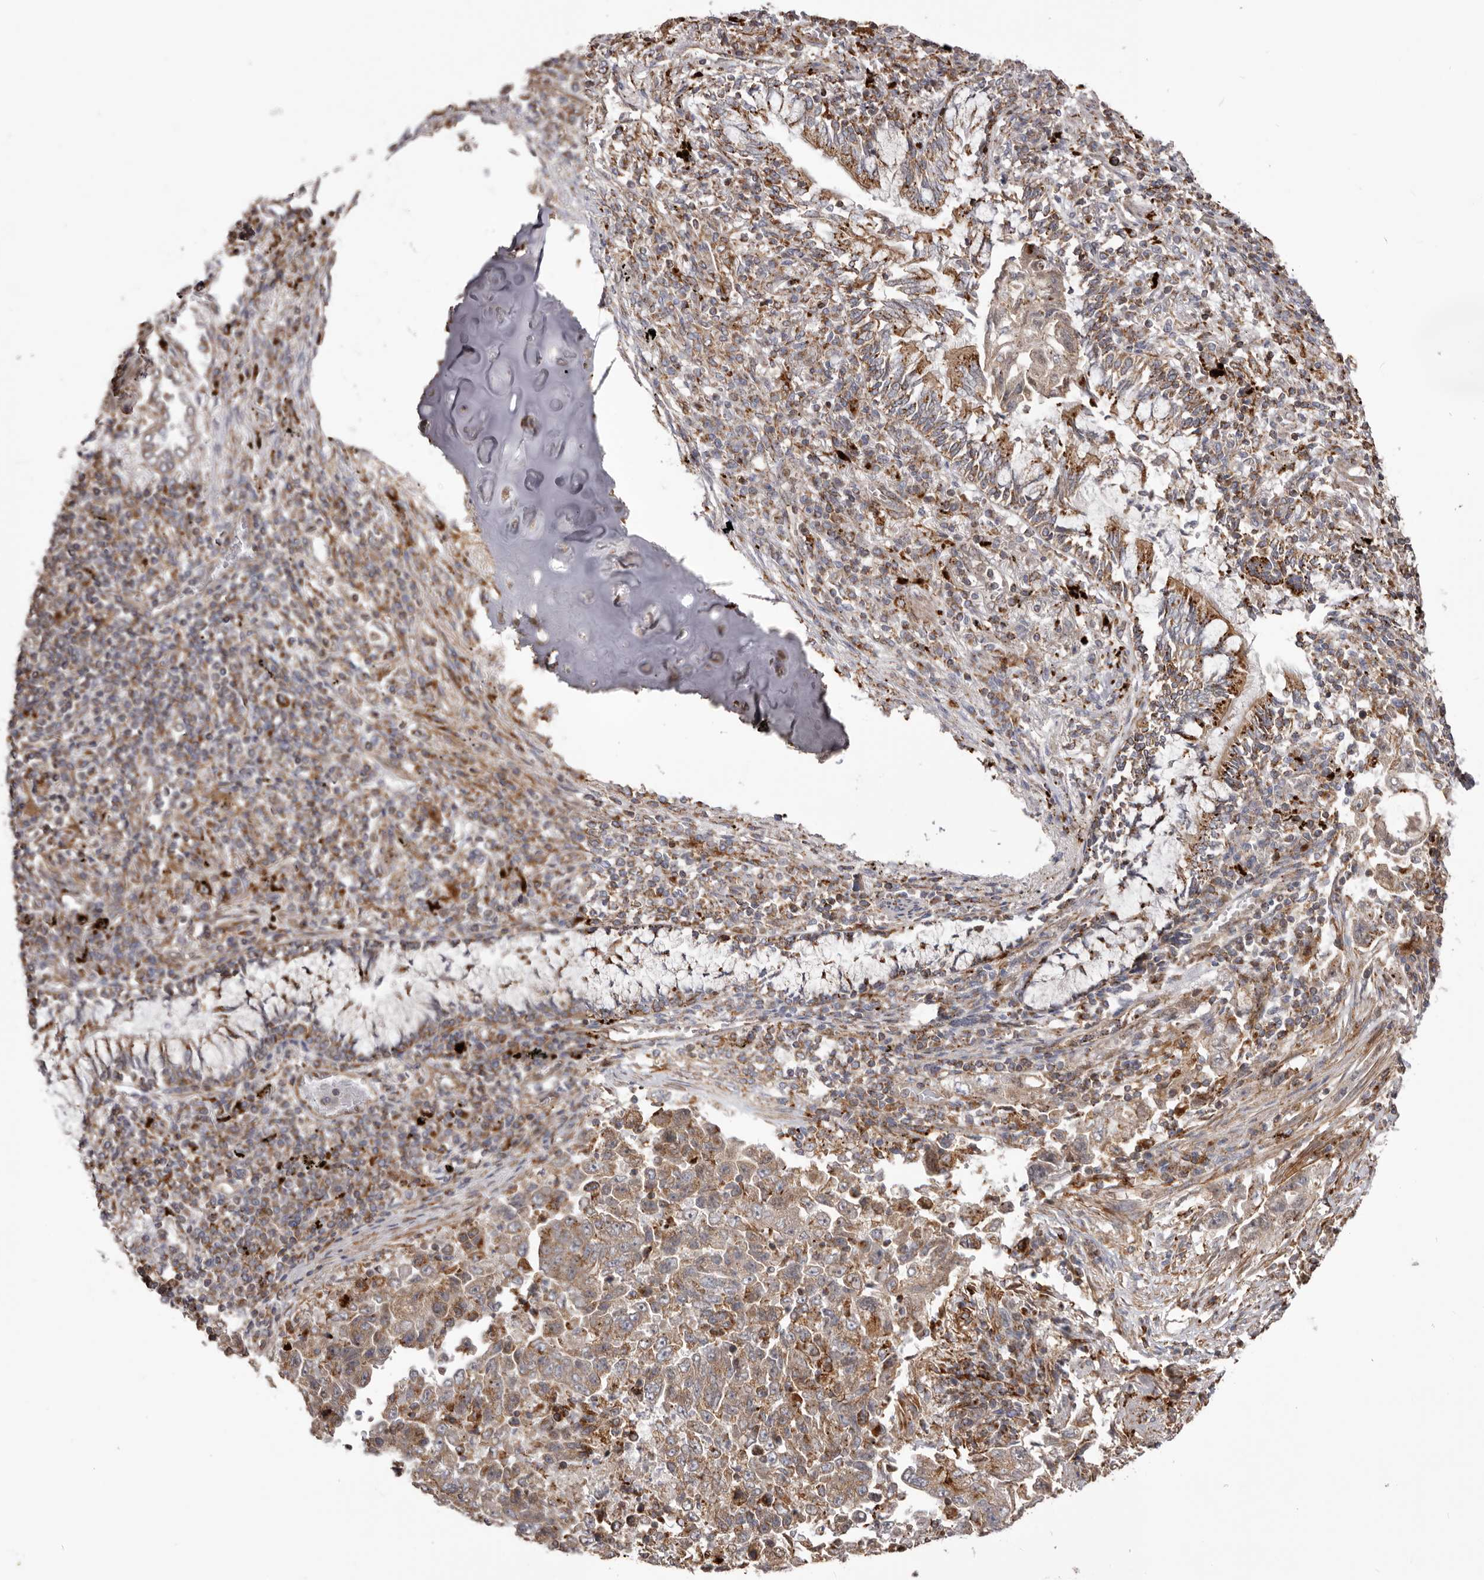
{"staining": {"intensity": "moderate", "quantity": ">75%", "location": "cytoplasmic/membranous"}, "tissue": "lung cancer", "cell_type": "Tumor cells", "image_type": "cancer", "snomed": [{"axis": "morphology", "description": "Adenocarcinoma, NOS"}, {"axis": "topography", "description": "Lung"}], "caption": "Adenocarcinoma (lung) stained with a protein marker reveals moderate staining in tumor cells.", "gene": "NUP43", "patient": {"sex": "female", "age": 51}}